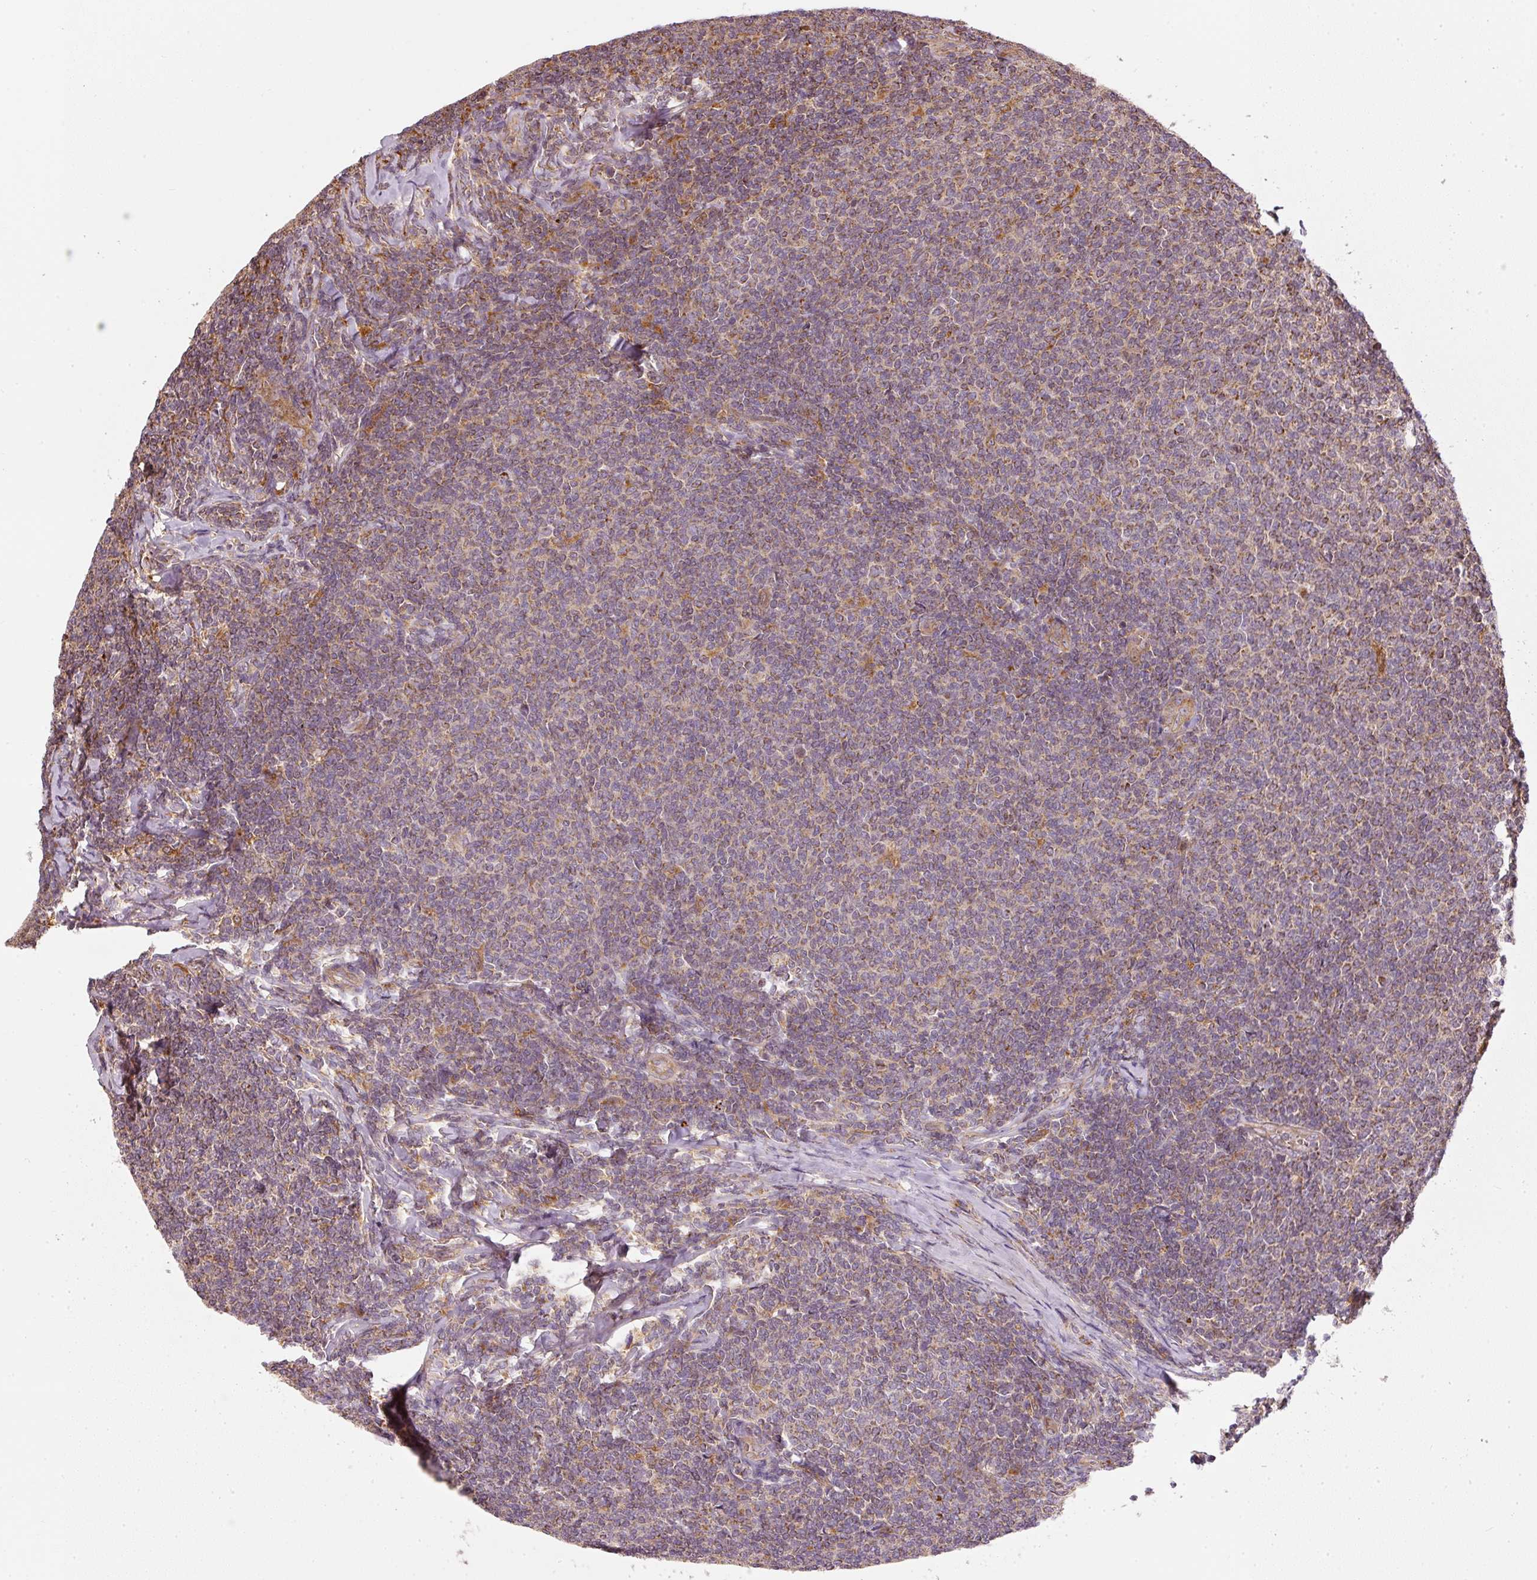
{"staining": {"intensity": "moderate", "quantity": "25%-75%", "location": "cytoplasmic/membranous"}, "tissue": "lymphoma", "cell_type": "Tumor cells", "image_type": "cancer", "snomed": [{"axis": "morphology", "description": "Malignant lymphoma, non-Hodgkin's type, Low grade"}, {"axis": "topography", "description": "Lymph node"}], "caption": "Moderate cytoplasmic/membranous protein expression is seen in about 25%-75% of tumor cells in low-grade malignant lymphoma, non-Hodgkin's type.", "gene": "MTHFD1L", "patient": {"sex": "male", "age": 52}}